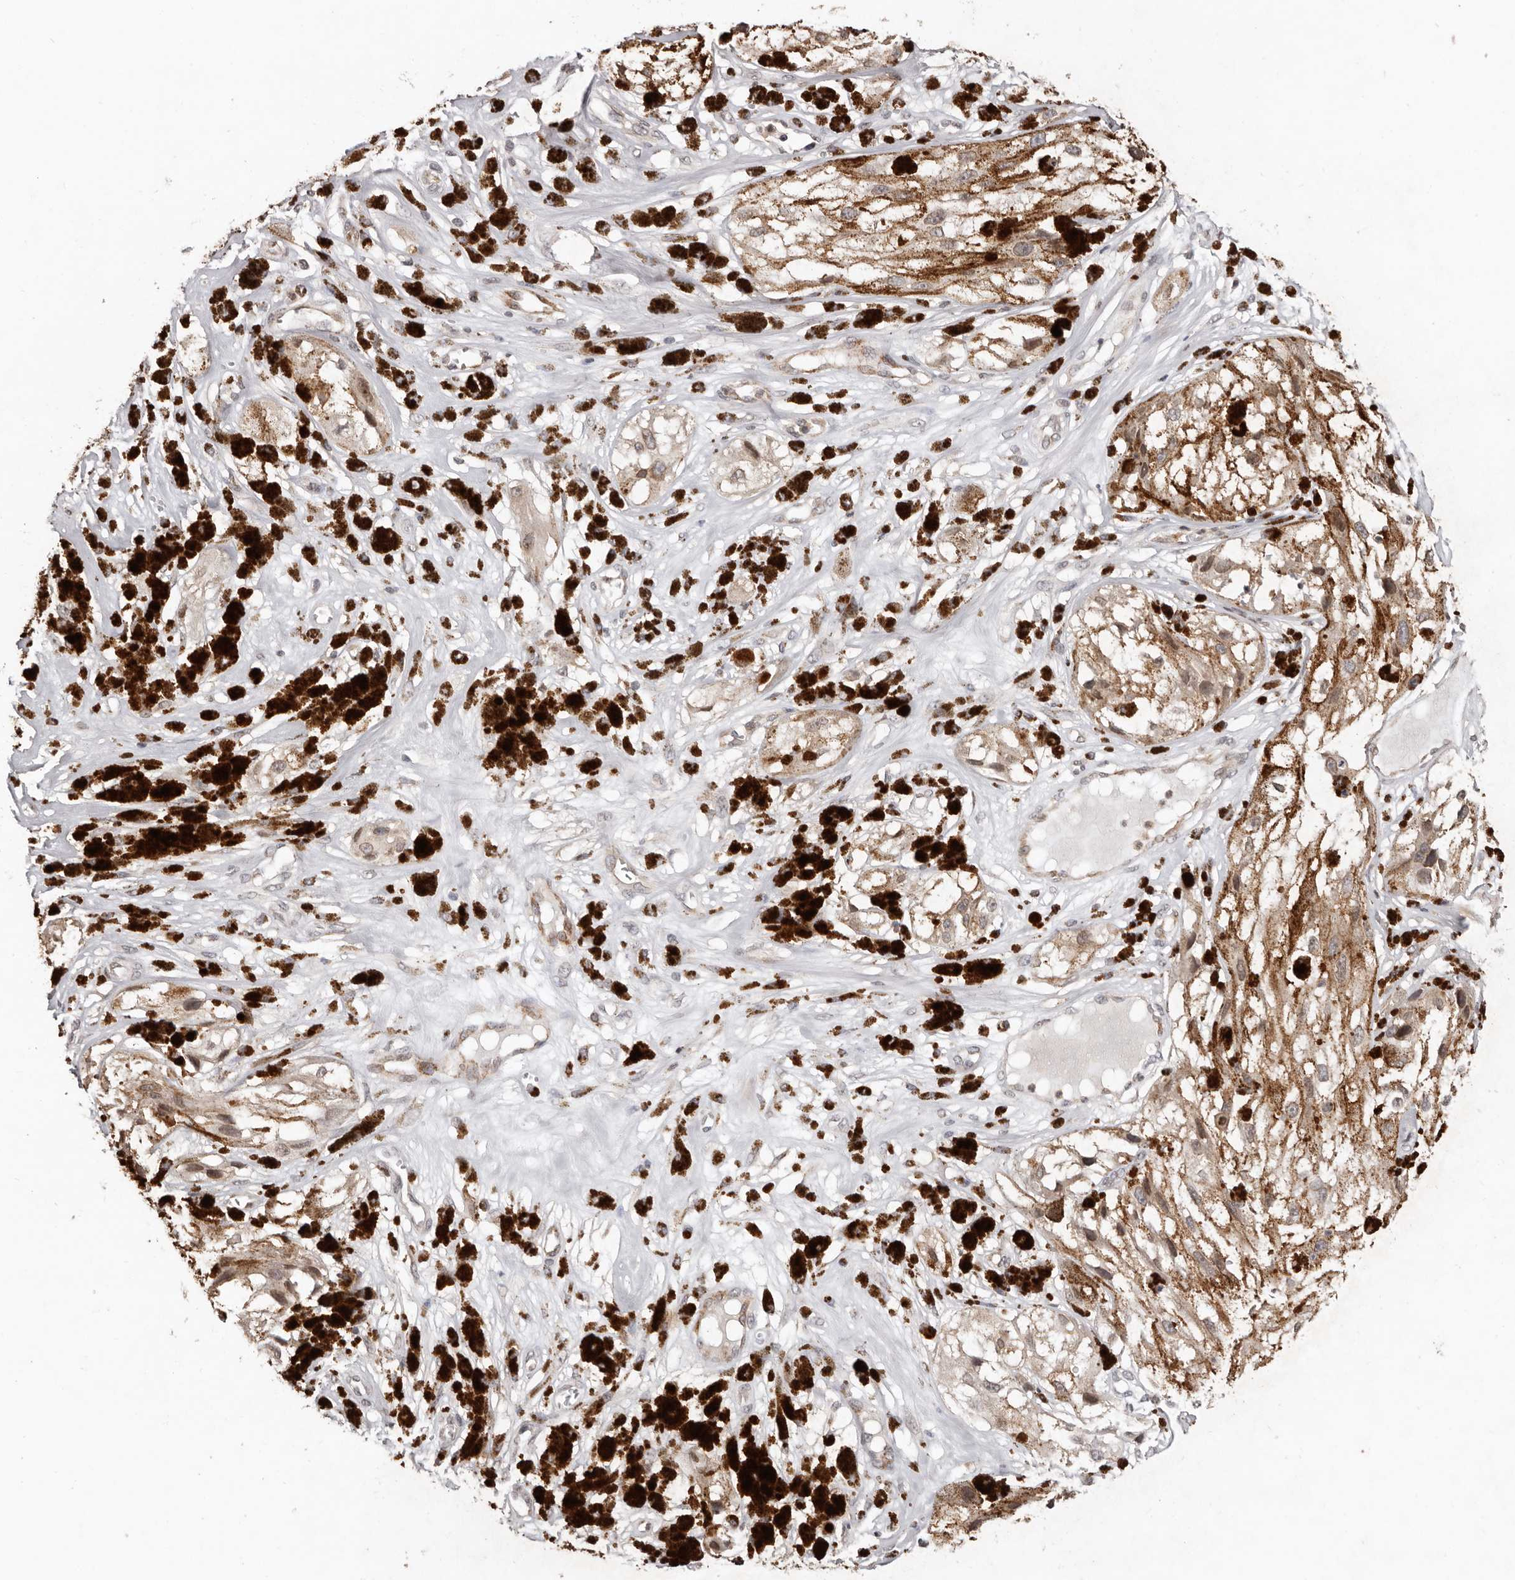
{"staining": {"intensity": "moderate", "quantity": ">75%", "location": "cytoplasmic/membranous"}, "tissue": "melanoma", "cell_type": "Tumor cells", "image_type": "cancer", "snomed": [{"axis": "morphology", "description": "Malignant melanoma, NOS"}, {"axis": "topography", "description": "Skin"}], "caption": "Immunohistochemistry staining of melanoma, which shows medium levels of moderate cytoplasmic/membranous positivity in about >75% of tumor cells indicating moderate cytoplasmic/membranous protein positivity. The staining was performed using DAB (3,3'-diaminobenzidine) (brown) for protein detection and nuclei were counterstained in hematoxylin (blue).", "gene": "SULT1E1", "patient": {"sex": "male", "age": 88}}